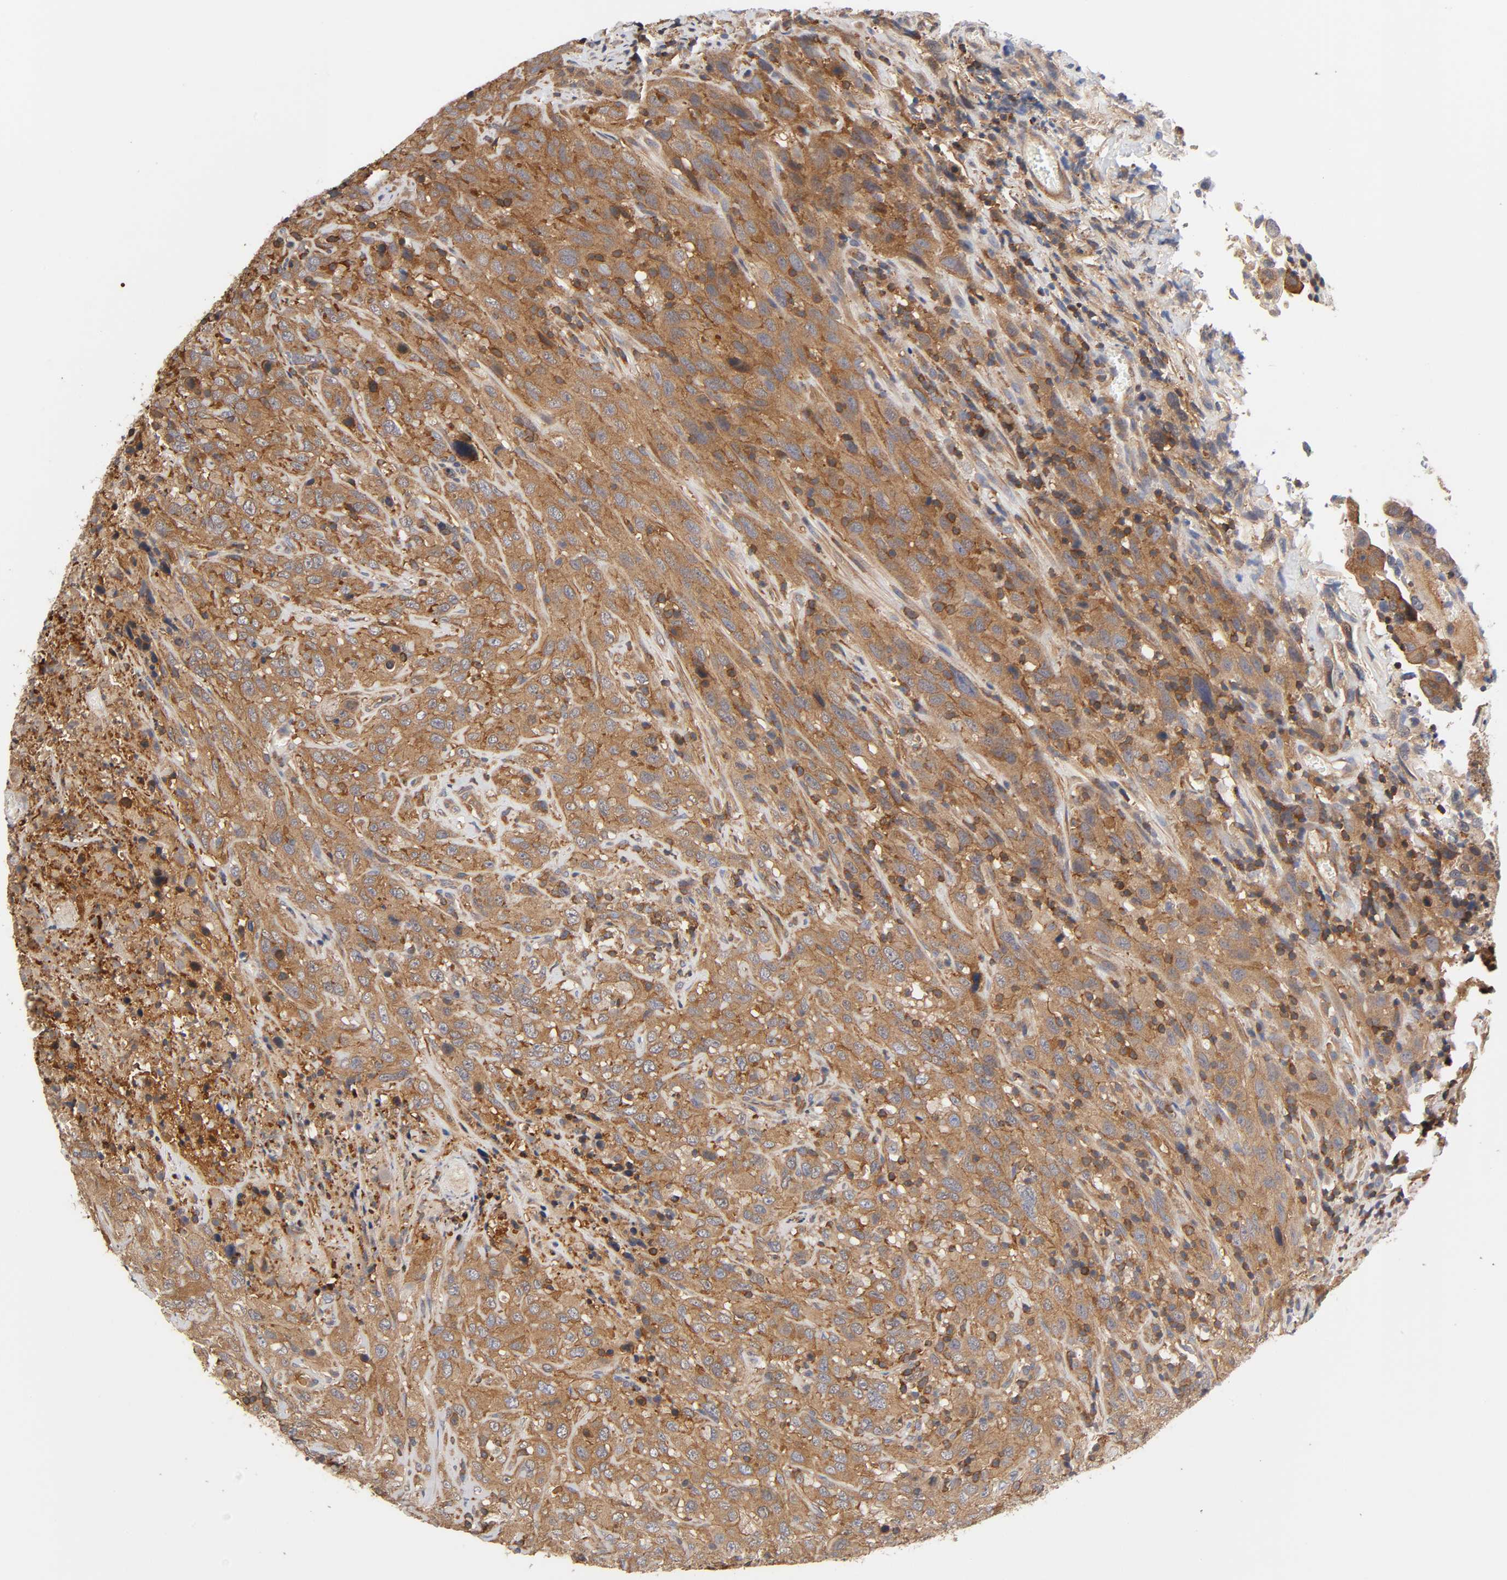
{"staining": {"intensity": "strong", "quantity": ">75%", "location": "cytoplasmic/membranous"}, "tissue": "urothelial cancer", "cell_type": "Tumor cells", "image_type": "cancer", "snomed": [{"axis": "morphology", "description": "Urothelial carcinoma, High grade"}, {"axis": "topography", "description": "Urinary bladder"}], "caption": "DAB immunohistochemical staining of human urothelial cancer displays strong cytoplasmic/membranous protein positivity in approximately >75% of tumor cells.", "gene": "LAMTOR2", "patient": {"sex": "male", "age": 61}}